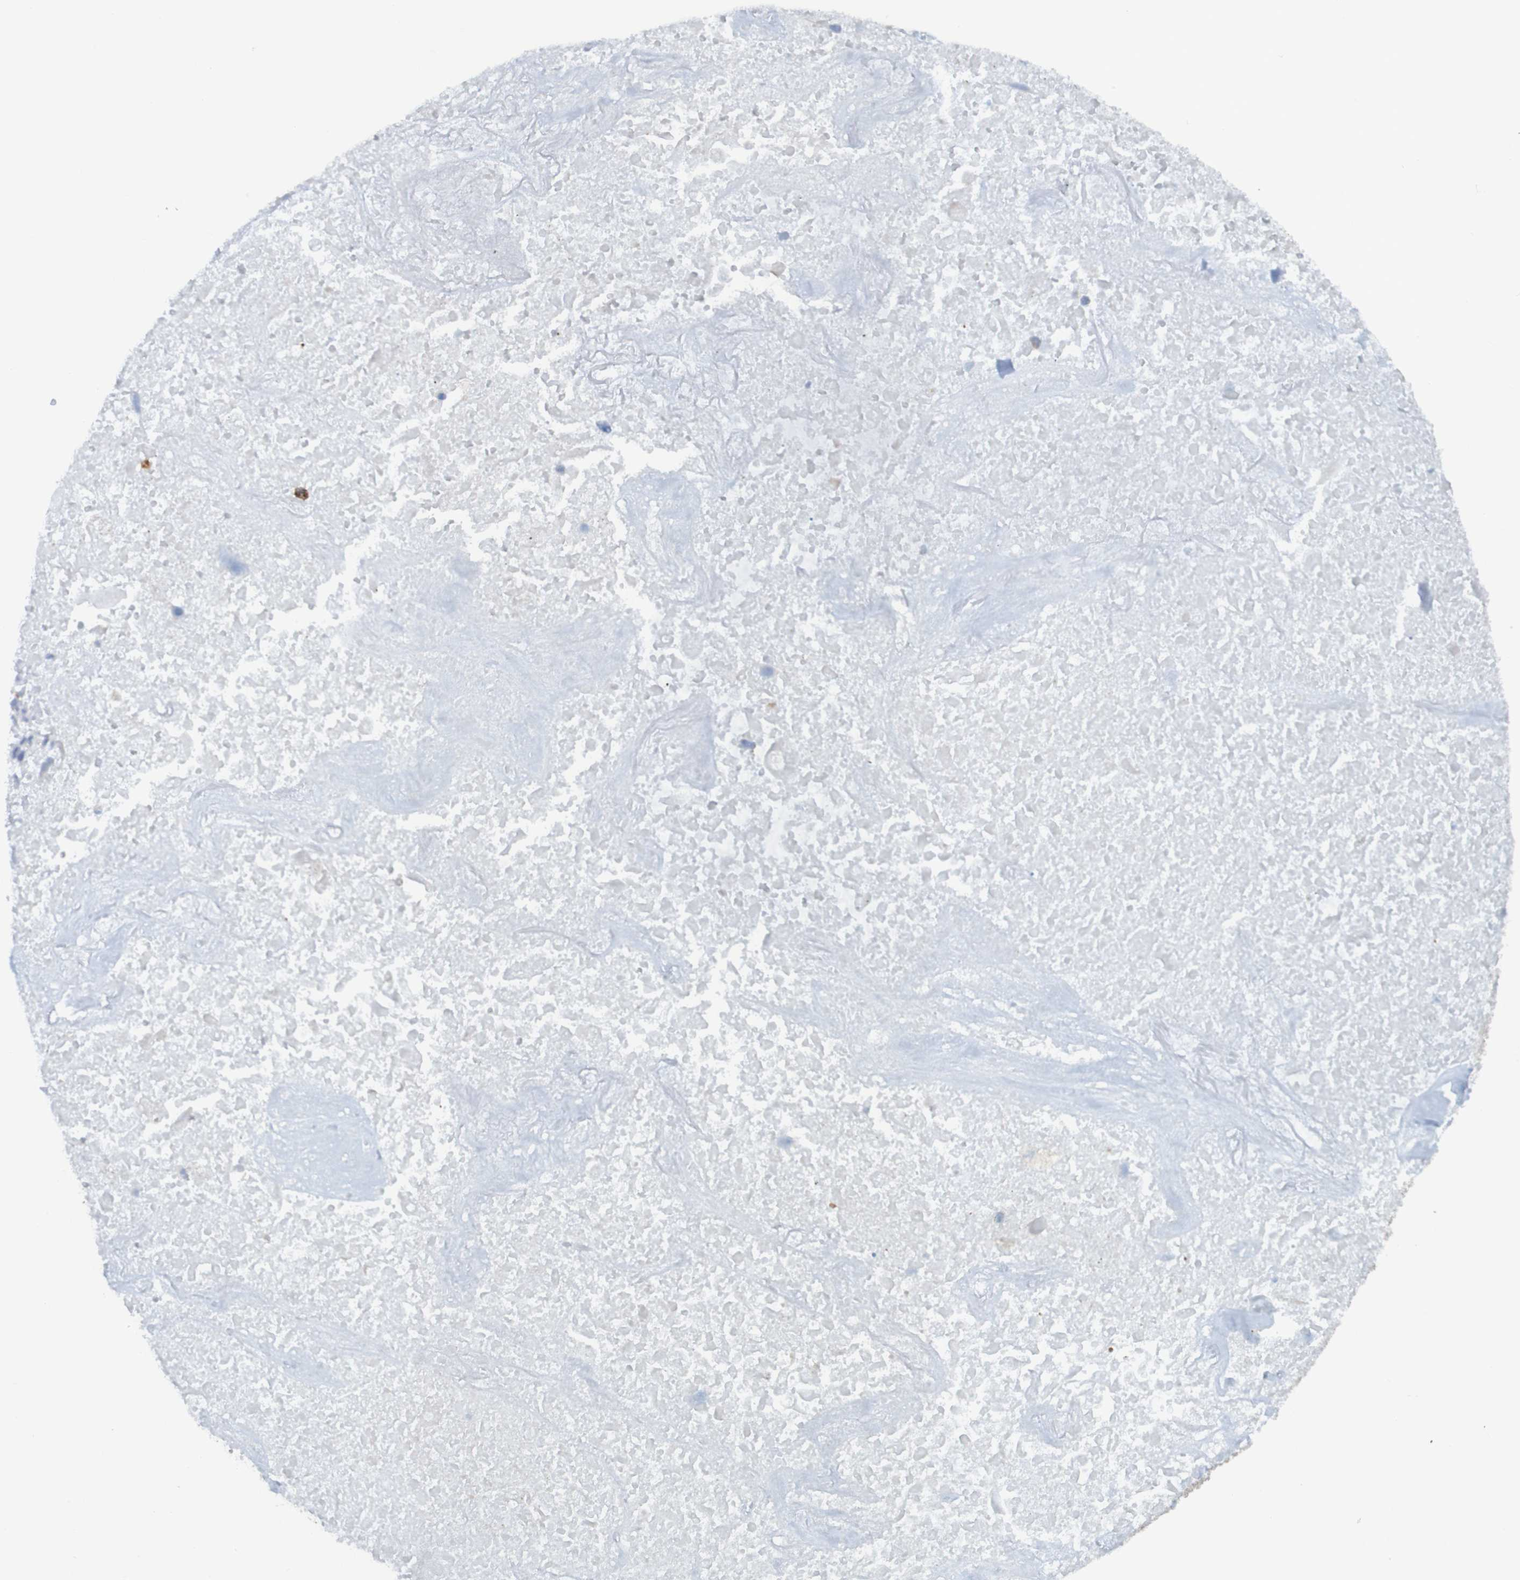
{"staining": {"intensity": "moderate", "quantity": ">75%", "location": "cytoplasmic/membranous"}, "tissue": "lung cancer", "cell_type": "Tumor cells", "image_type": "cancer", "snomed": [{"axis": "morphology", "description": "Squamous cell carcinoma, NOS"}, {"axis": "topography", "description": "Lung"}], "caption": "Protein staining reveals moderate cytoplasmic/membranous staining in about >75% of tumor cells in lung cancer (squamous cell carcinoma).", "gene": "SSR1", "patient": {"sex": "female", "age": 73}}